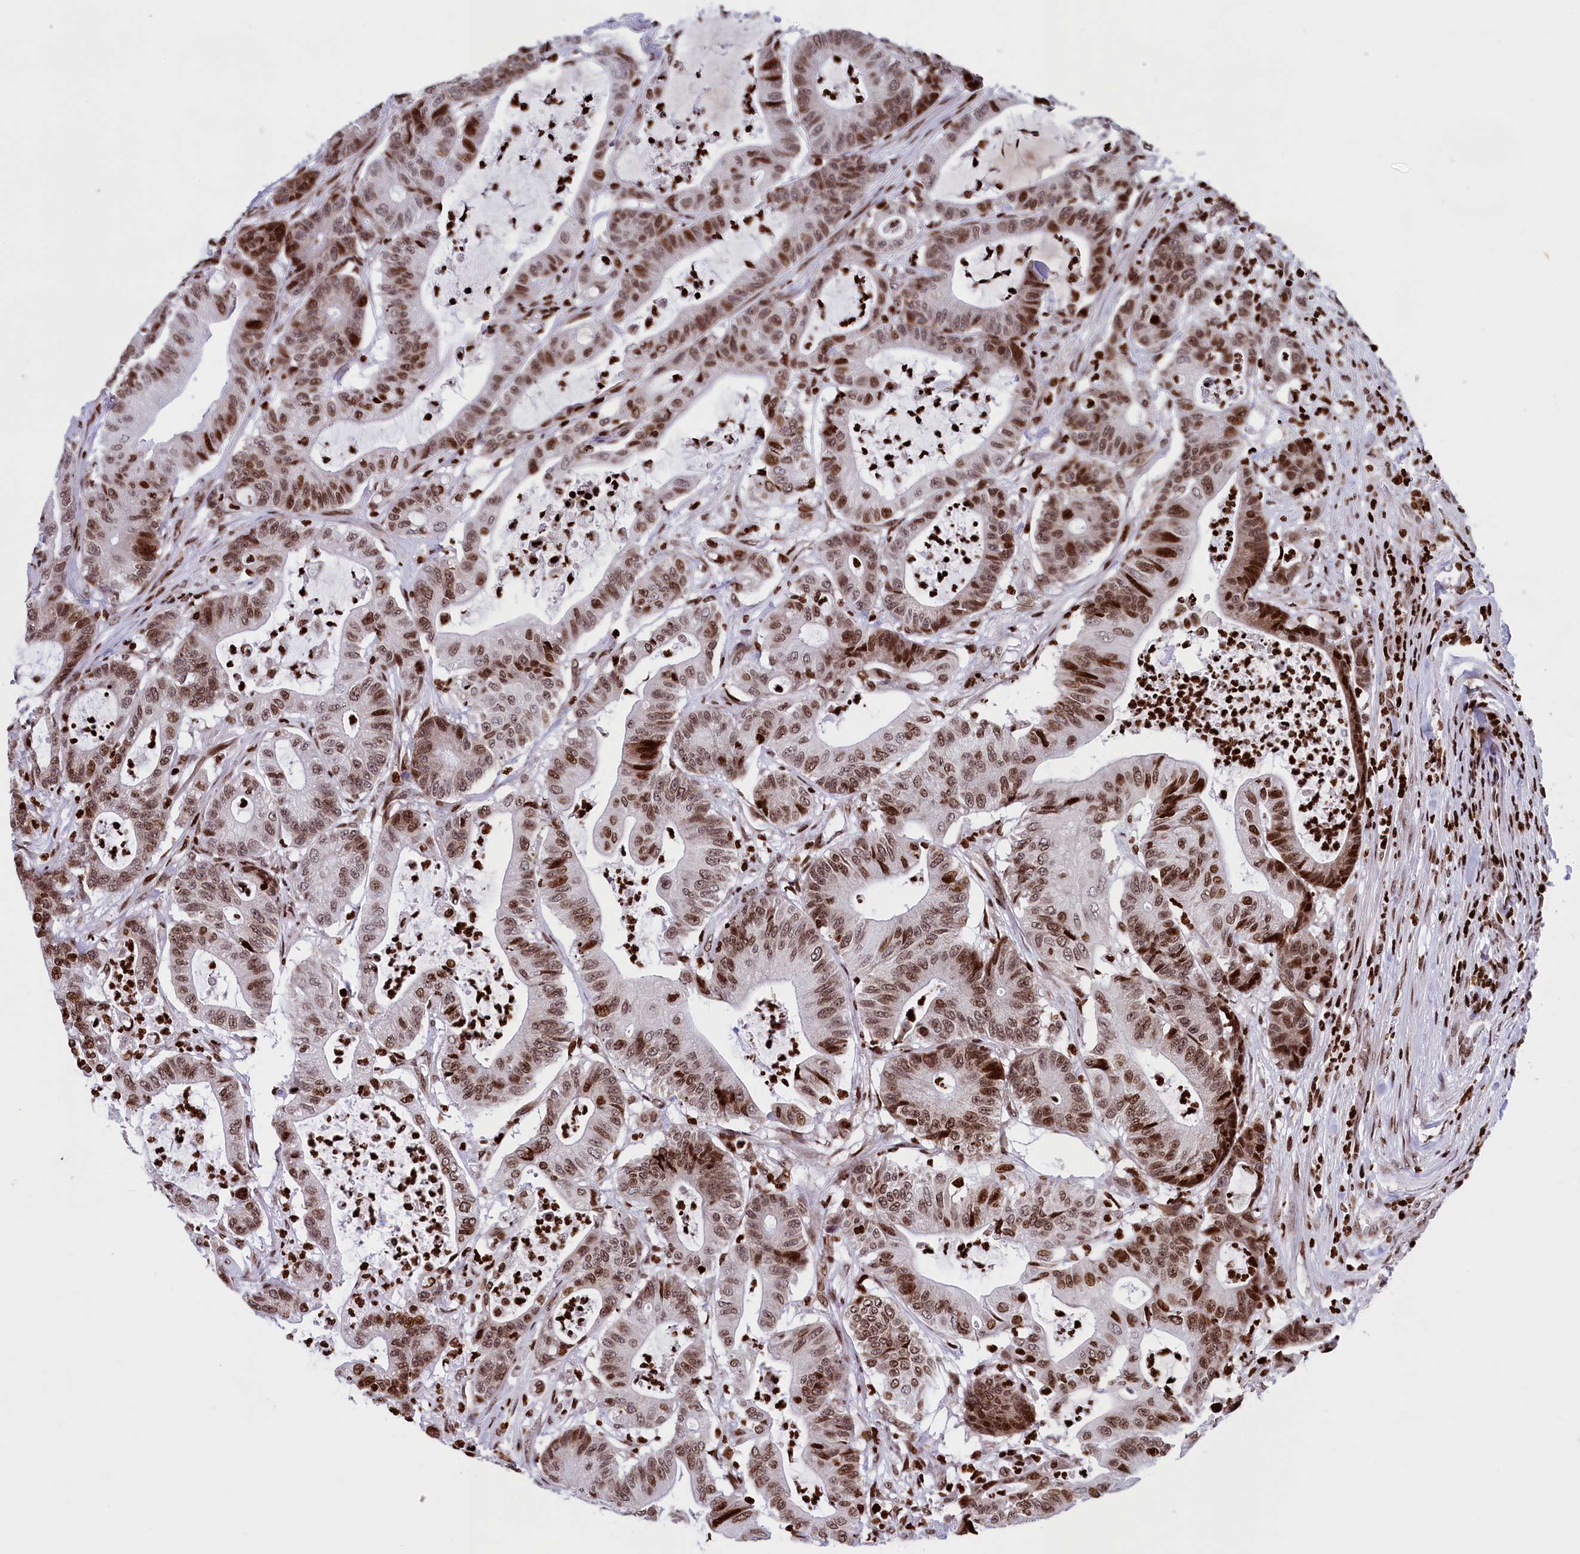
{"staining": {"intensity": "moderate", "quantity": ">75%", "location": "nuclear"}, "tissue": "colorectal cancer", "cell_type": "Tumor cells", "image_type": "cancer", "snomed": [{"axis": "morphology", "description": "Adenocarcinoma, NOS"}, {"axis": "topography", "description": "Colon"}], "caption": "DAB (3,3'-diaminobenzidine) immunohistochemical staining of human adenocarcinoma (colorectal) reveals moderate nuclear protein positivity in about >75% of tumor cells. (Stains: DAB (3,3'-diaminobenzidine) in brown, nuclei in blue, Microscopy: brightfield microscopy at high magnification).", "gene": "TIMM29", "patient": {"sex": "female", "age": 84}}